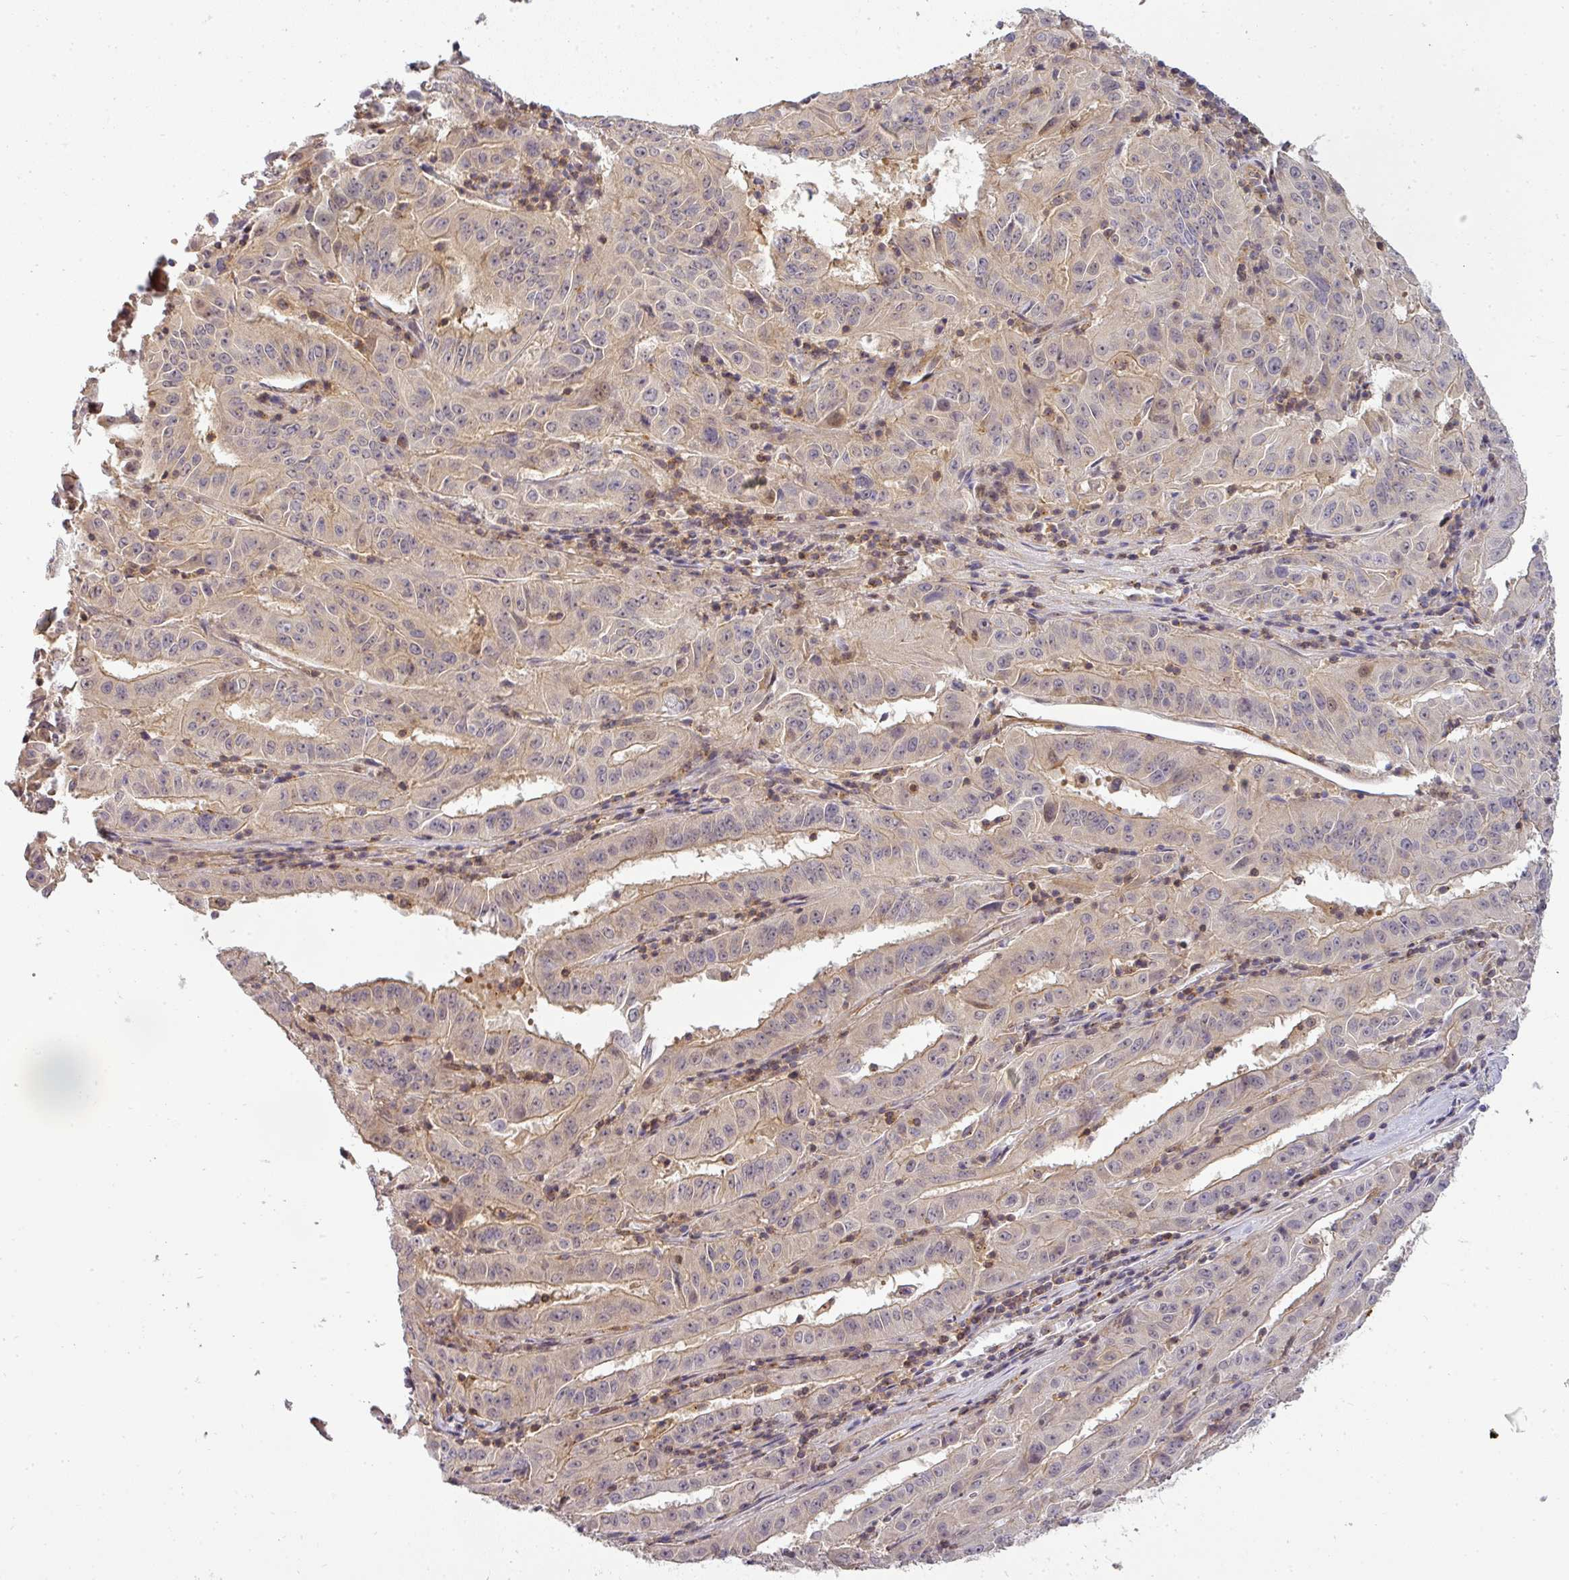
{"staining": {"intensity": "negative", "quantity": "none", "location": "none"}, "tissue": "pancreatic cancer", "cell_type": "Tumor cells", "image_type": "cancer", "snomed": [{"axis": "morphology", "description": "Adenocarcinoma, NOS"}, {"axis": "topography", "description": "Pancreas"}], "caption": "Immunohistochemistry (IHC) histopathology image of neoplastic tissue: human pancreatic cancer stained with DAB (3,3'-diaminobenzidine) displays no significant protein expression in tumor cells.", "gene": "NIN", "patient": {"sex": "male", "age": 63}}